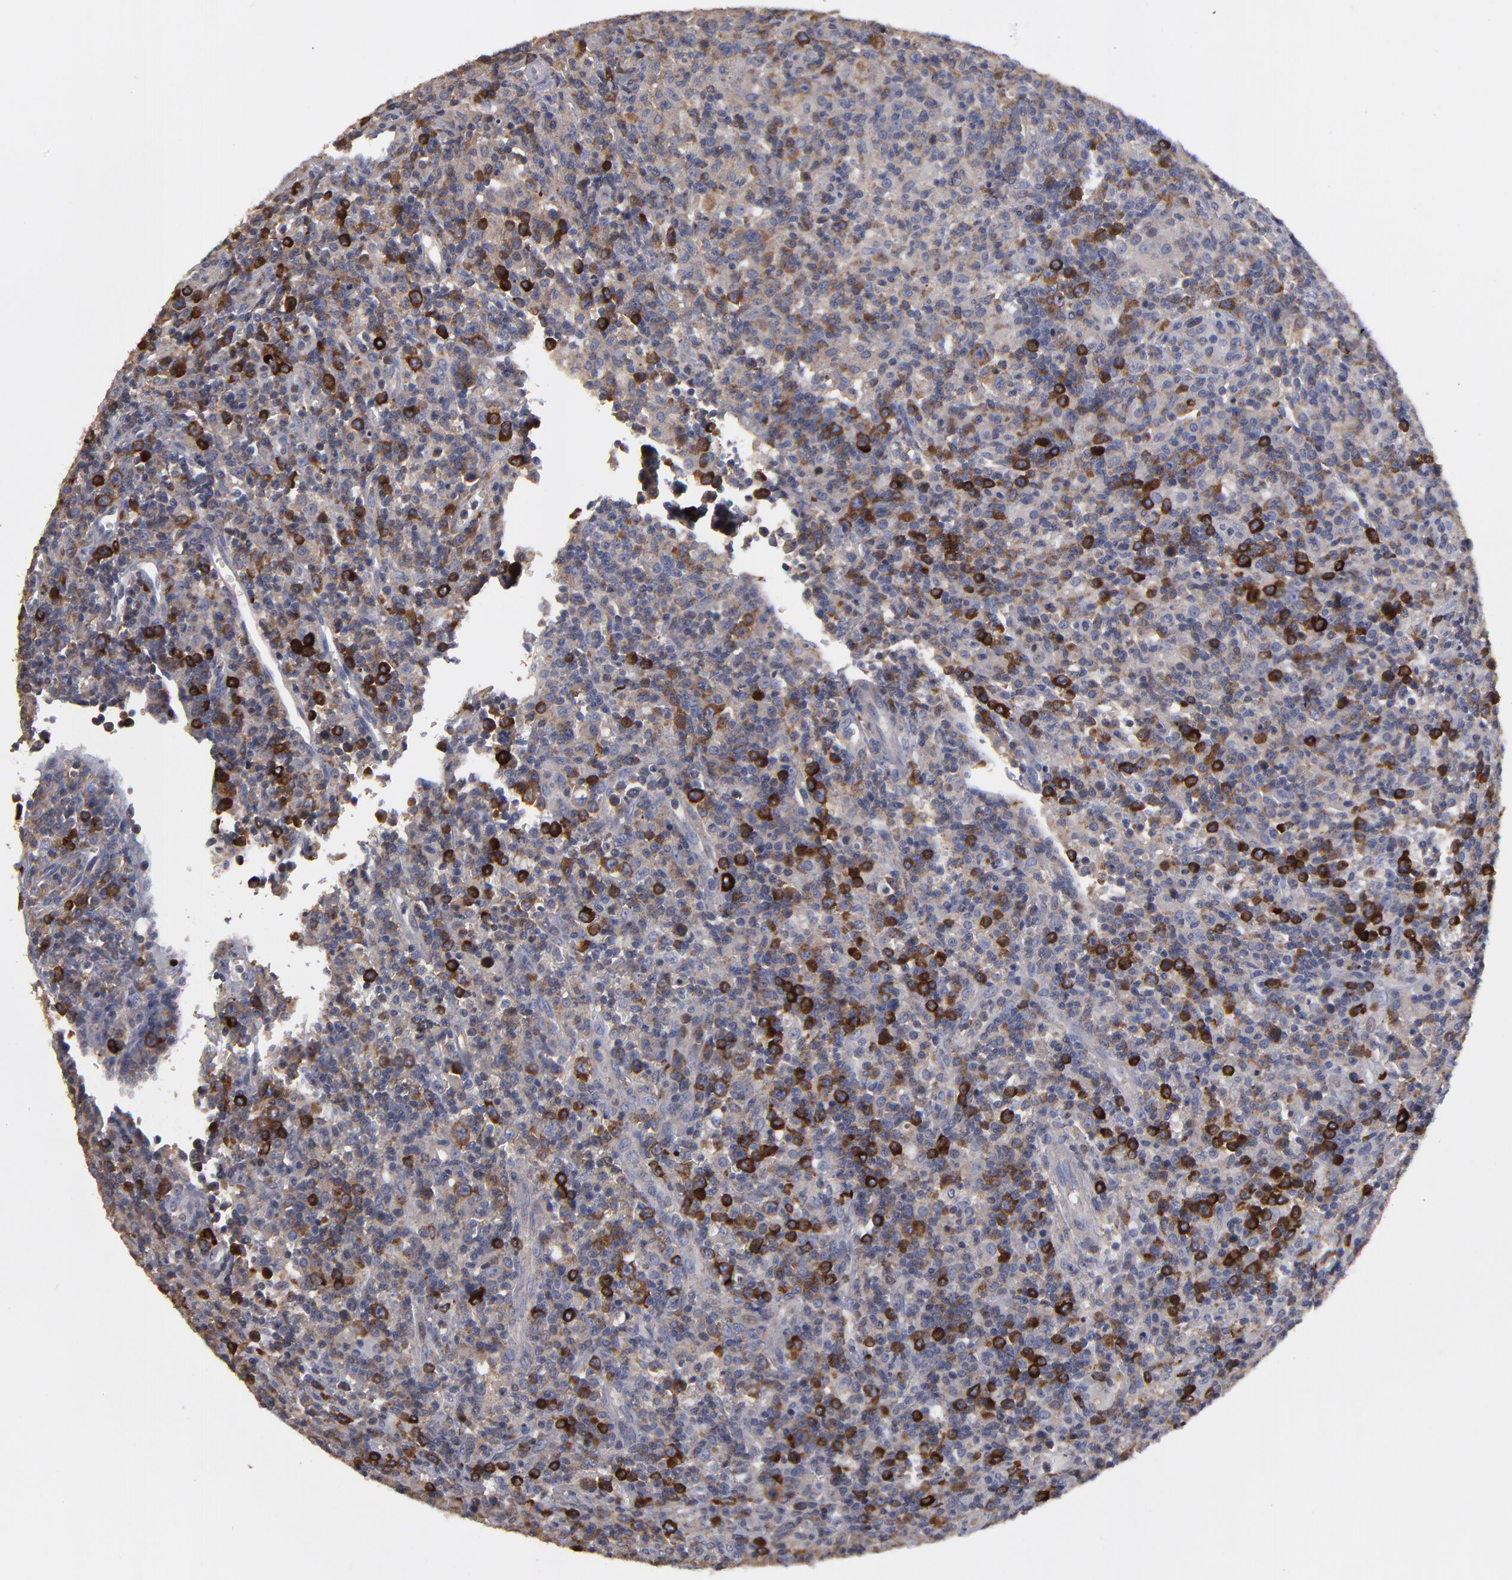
{"staining": {"intensity": "strong", "quantity": ">75%", "location": "cytoplasmic/membranous"}, "tissue": "lymphoma", "cell_type": "Tumor cells", "image_type": "cancer", "snomed": [{"axis": "morphology", "description": "Hodgkin's disease, NOS"}, {"axis": "topography", "description": "Lymph node"}], "caption": "Tumor cells display strong cytoplasmic/membranous positivity in about >75% of cells in Hodgkin's disease. Nuclei are stained in blue.", "gene": "CEP97", "patient": {"sex": "male", "age": 65}}